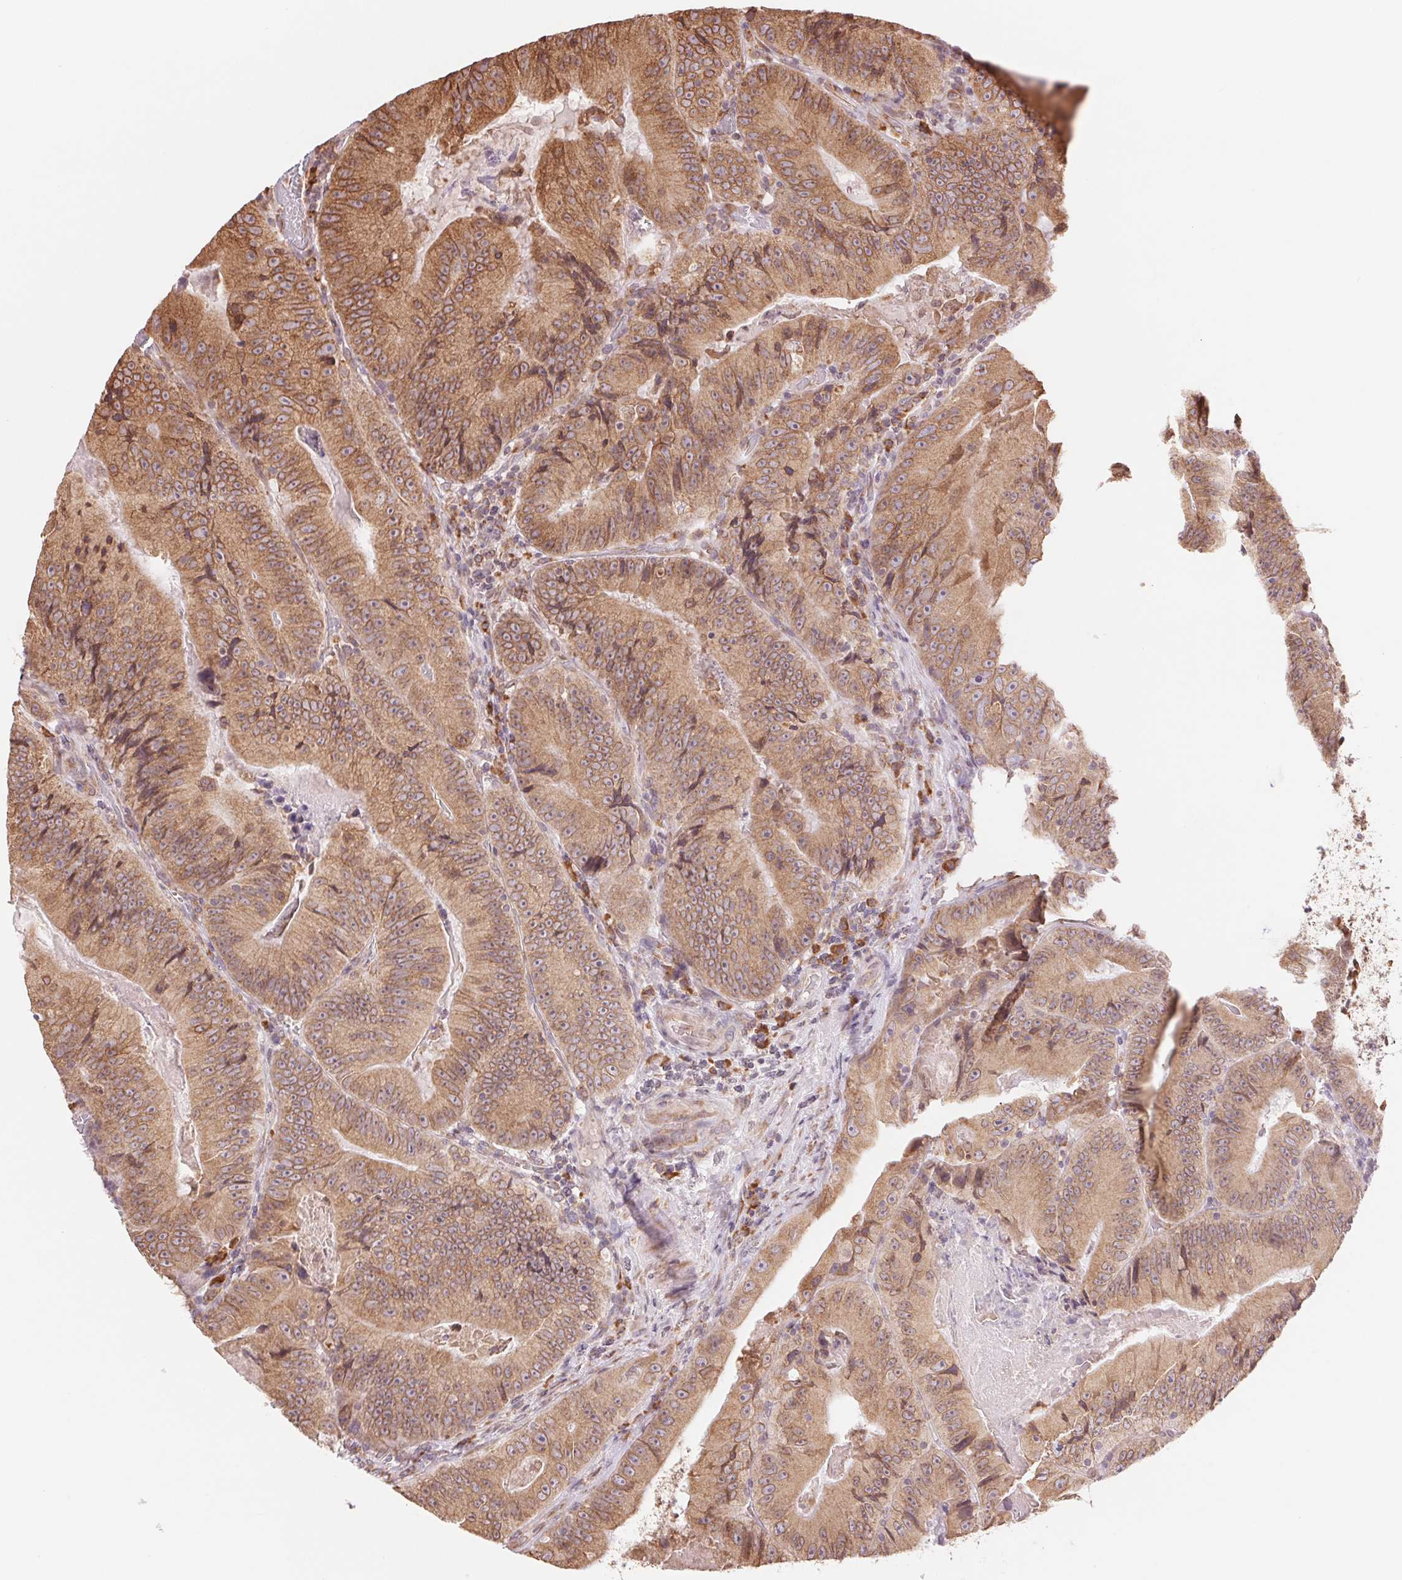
{"staining": {"intensity": "moderate", "quantity": ">75%", "location": "cytoplasmic/membranous"}, "tissue": "colorectal cancer", "cell_type": "Tumor cells", "image_type": "cancer", "snomed": [{"axis": "morphology", "description": "Adenocarcinoma, NOS"}, {"axis": "topography", "description": "Colon"}], "caption": "Protein analysis of colorectal adenocarcinoma tissue displays moderate cytoplasmic/membranous expression in approximately >75% of tumor cells. Nuclei are stained in blue.", "gene": "RPN1", "patient": {"sex": "female", "age": 86}}